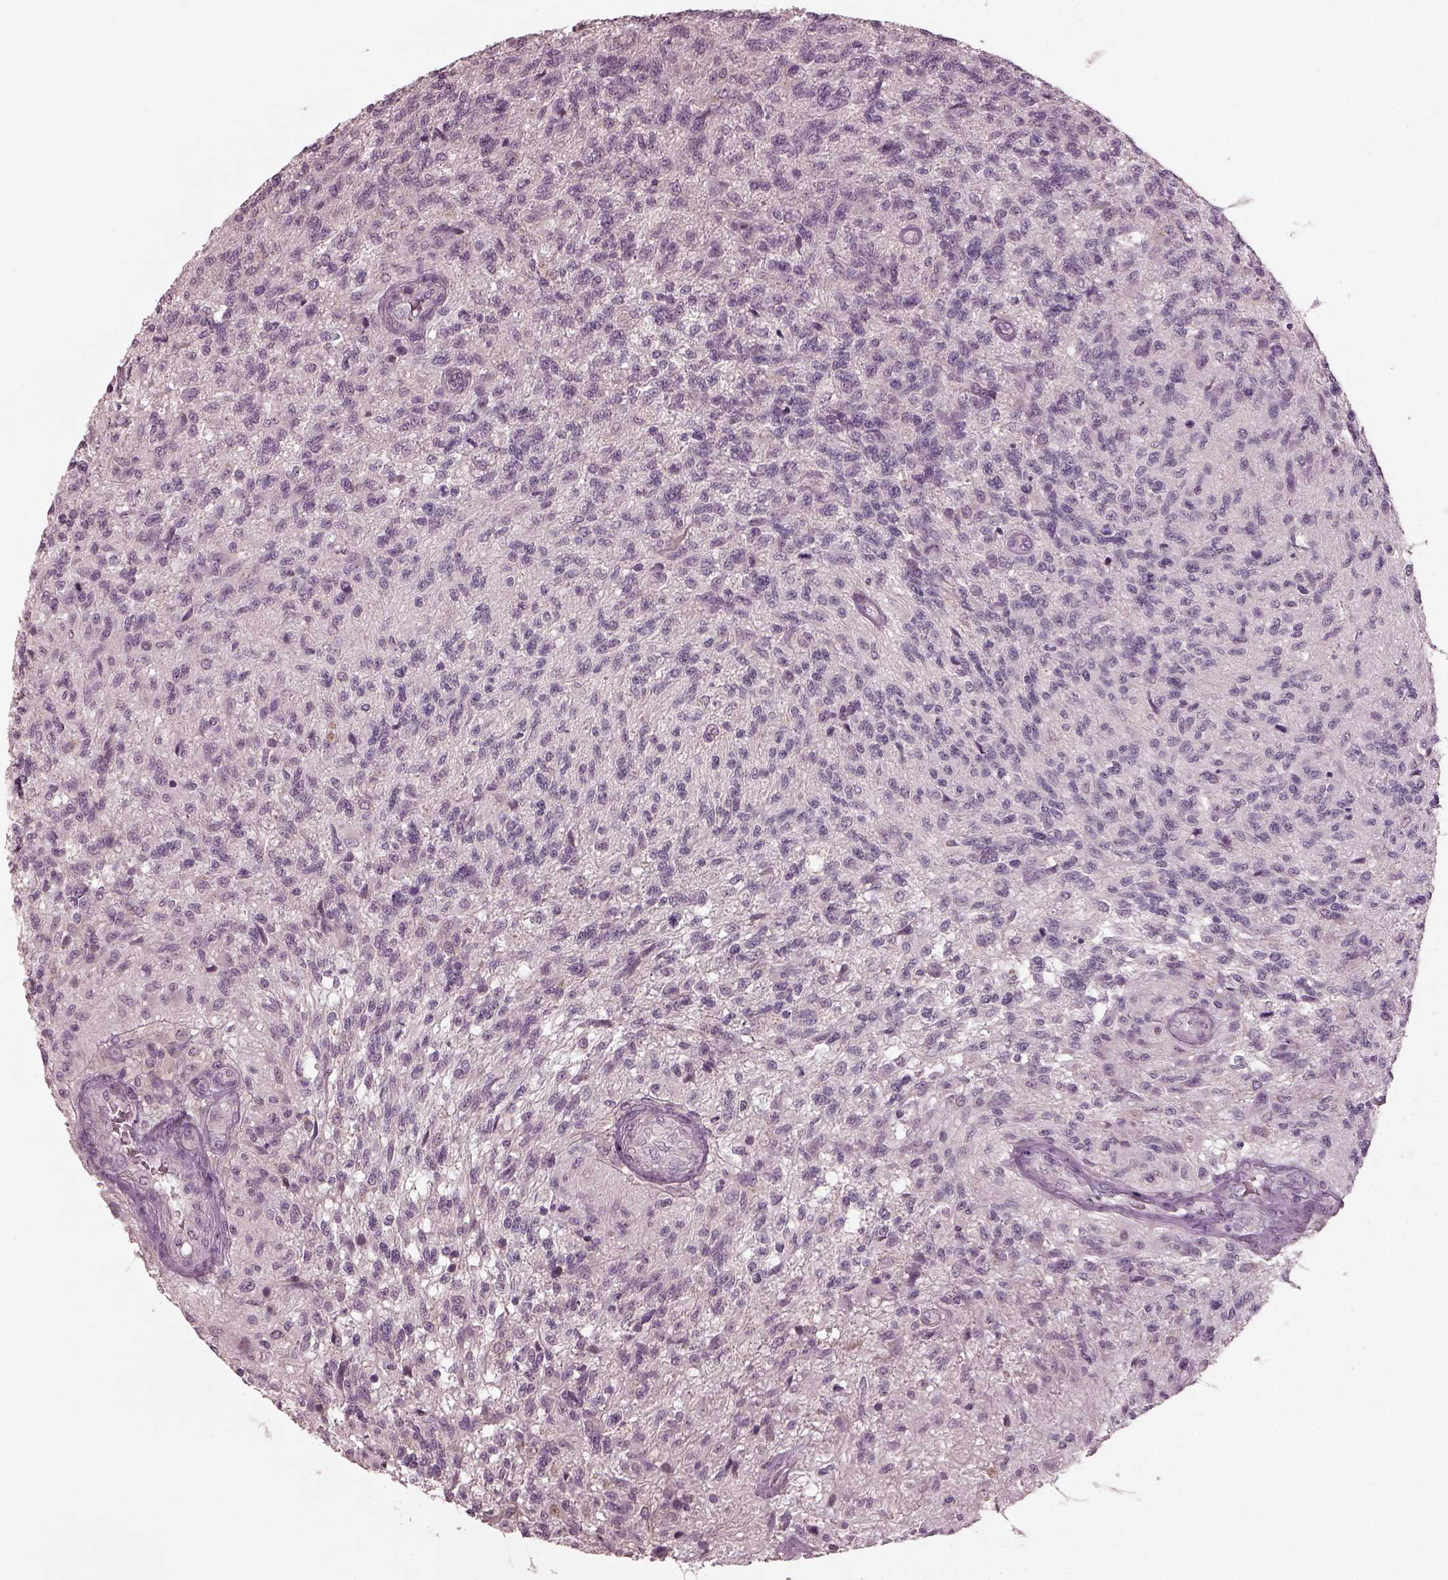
{"staining": {"intensity": "negative", "quantity": "none", "location": "none"}, "tissue": "glioma", "cell_type": "Tumor cells", "image_type": "cancer", "snomed": [{"axis": "morphology", "description": "Glioma, malignant, High grade"}, {"axis": "topography", "description": "Brain"}], "caption": "Protein analysis of malignant glioma (high-grade) shows no significant expression in tumor cells.", "gene": "RCVRN", "patient": {"sex": "male", "age": 56}}